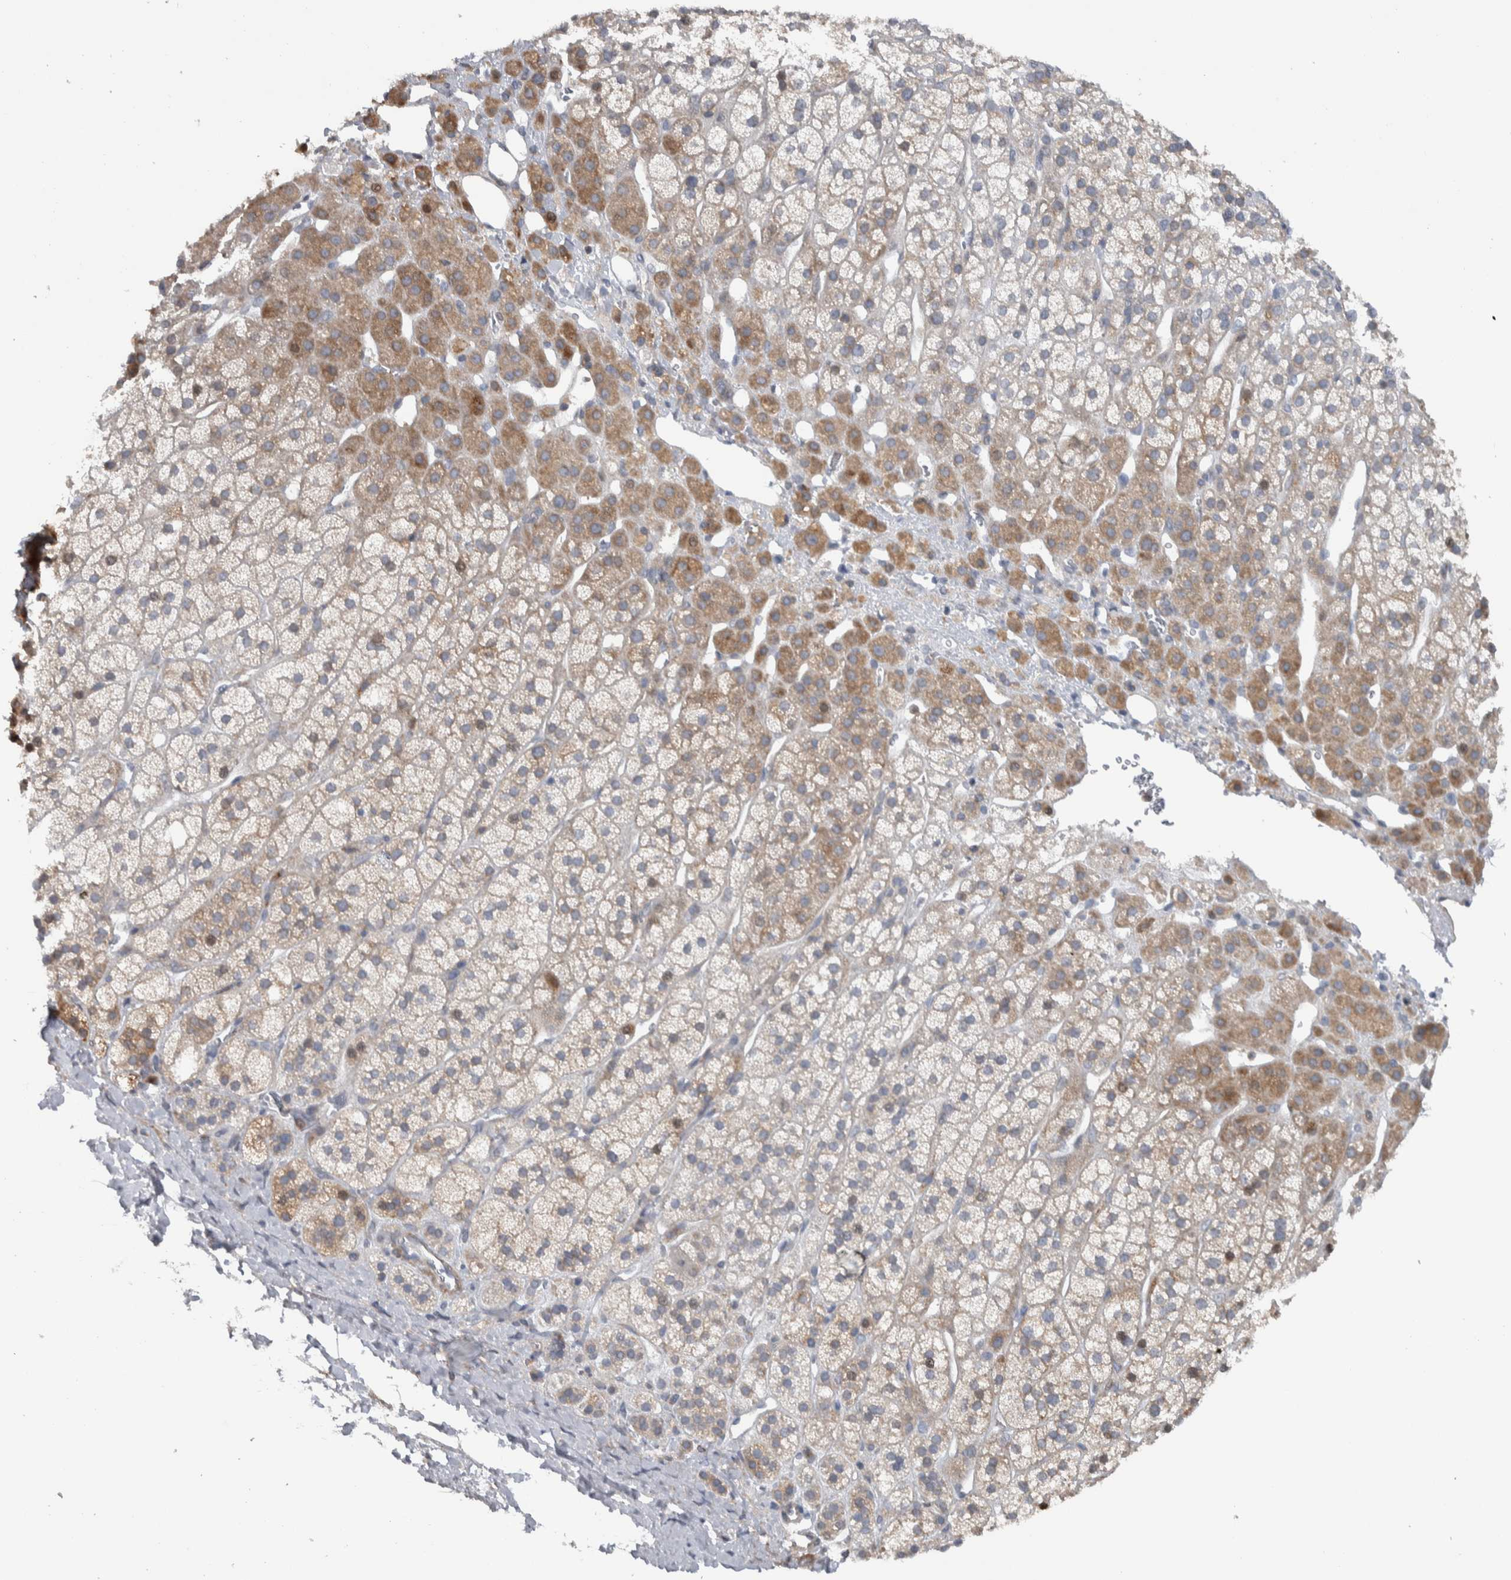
{"staining": {"intensity": "moderate", "quantity": ">75%", "location": "cytoplasmic/membranous"}, "tissue": "adrenal gland", "cell_type": "Glandular cells", "image_type": "normal", "snomed": [{"axis": "morphology", "description": "Normal tissue, NOS"}, {"axis": "topography", "description": "Adrenal gland"}], "caption": "Moderate cytoplasmic/membranous protein staining is seen in approximately >75% of glandular cells in adrenal gland. The staining is performed using DAB (3,3'-diaminobenzidine) brown chromogen to label protein expression. The nuclei are counter-stained blue using hematoxylin.", "gene": "NT5C2", "patient": {"sex": "male", "age": 56}}